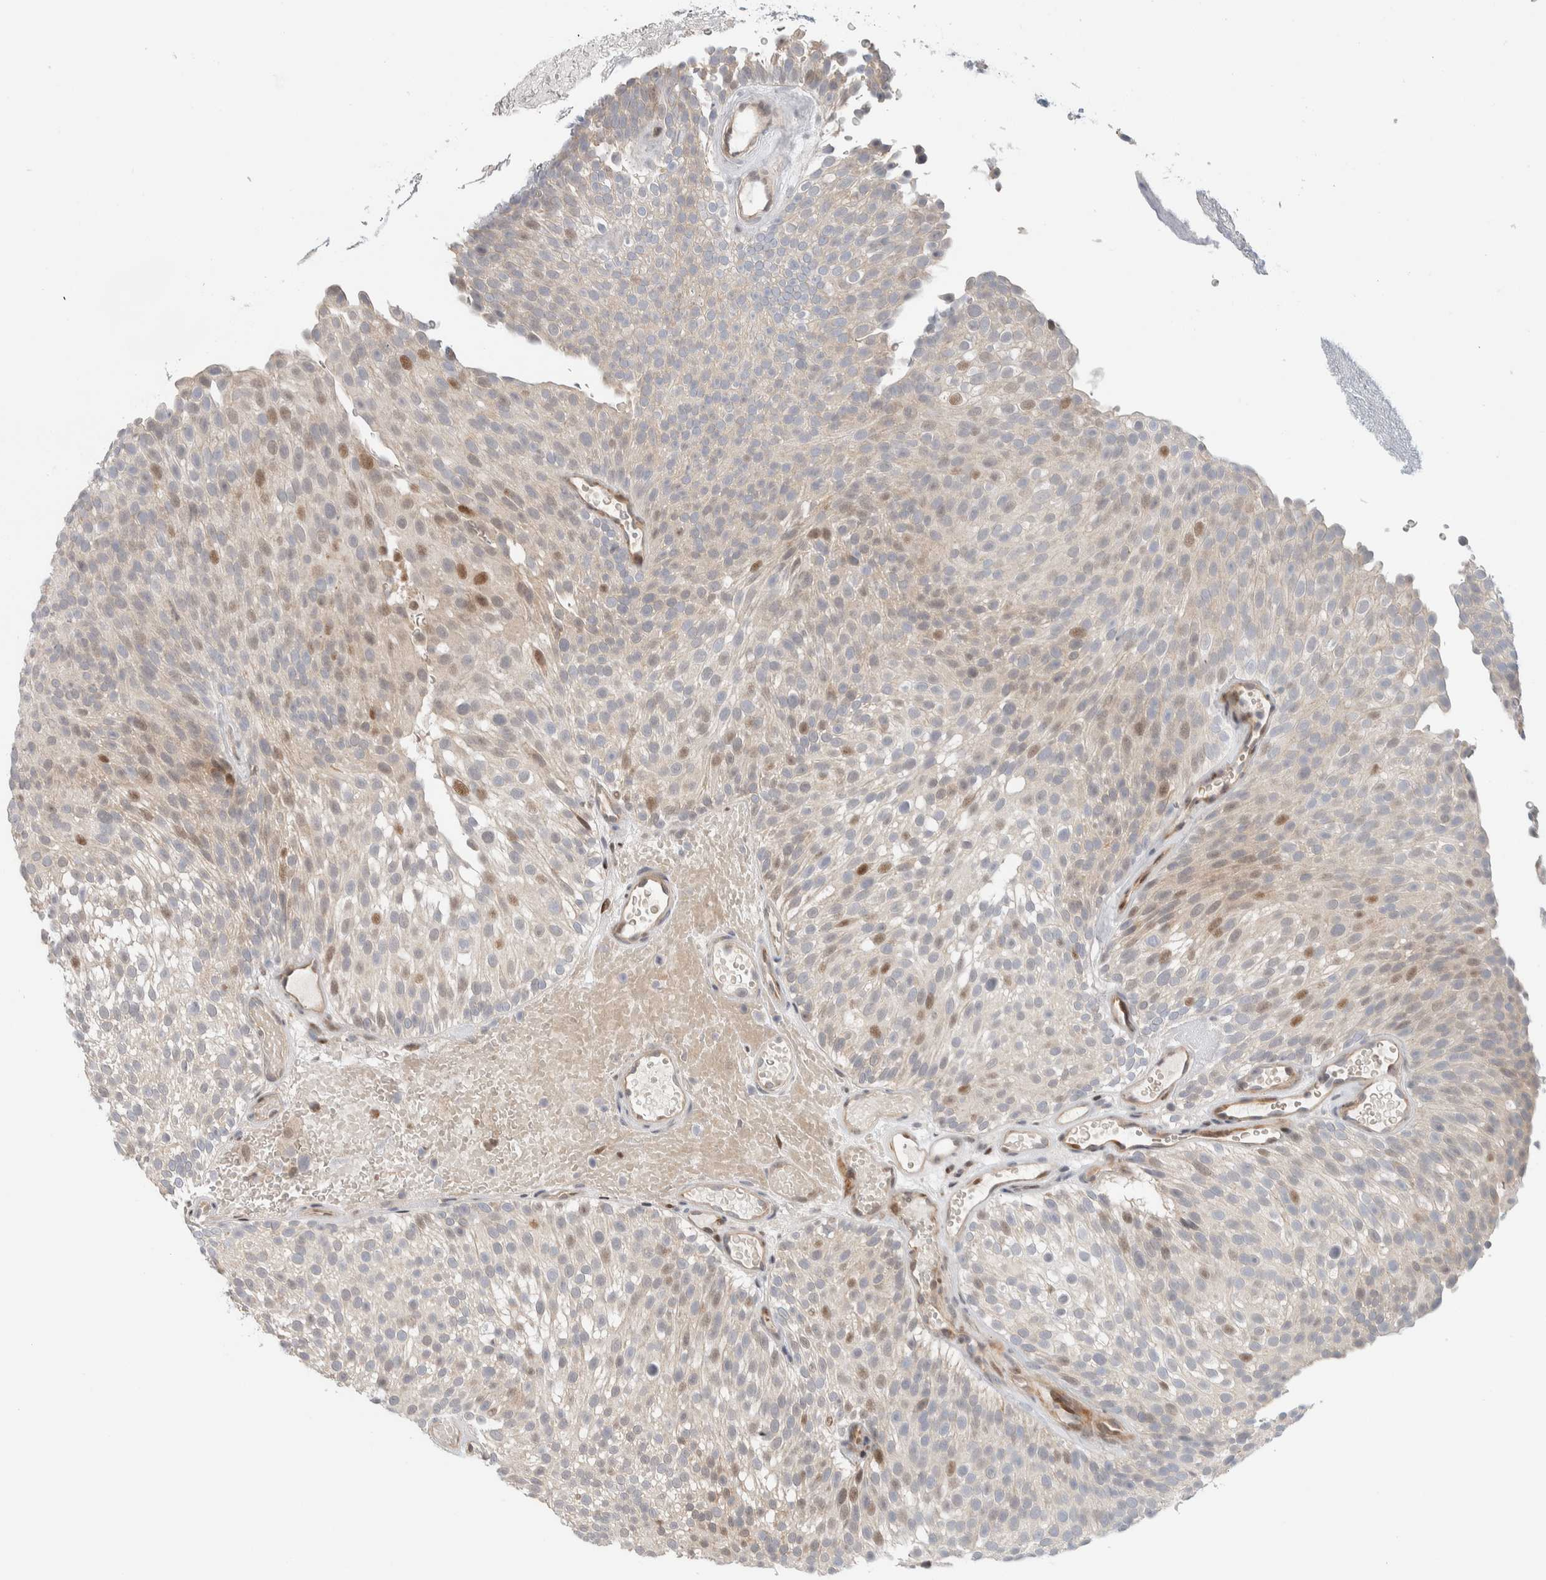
{"staining": {"intensity": "moderate", "quantity": "<25%", "location": "cytoplasmic/membranous,nuclear"}, "tissue": "urothelial cancer", "cell_type": "Tumor cells", "image_type": "cancer", "snomed": [{"axis": "morphology", "description": "Urothelial carcinoma, Low grade"}, {"axis": "topography", "description": "Urinary bladder"}], "caption": "Protein expression analysis of urothelial carcinoma (low-grade) shows moderate cytoplasmic/membranous and nuclear expression in approximately <25% of tumor cells.", "gene": "NCR3LG1", "patient": {"sex": "male", "age": 78}}